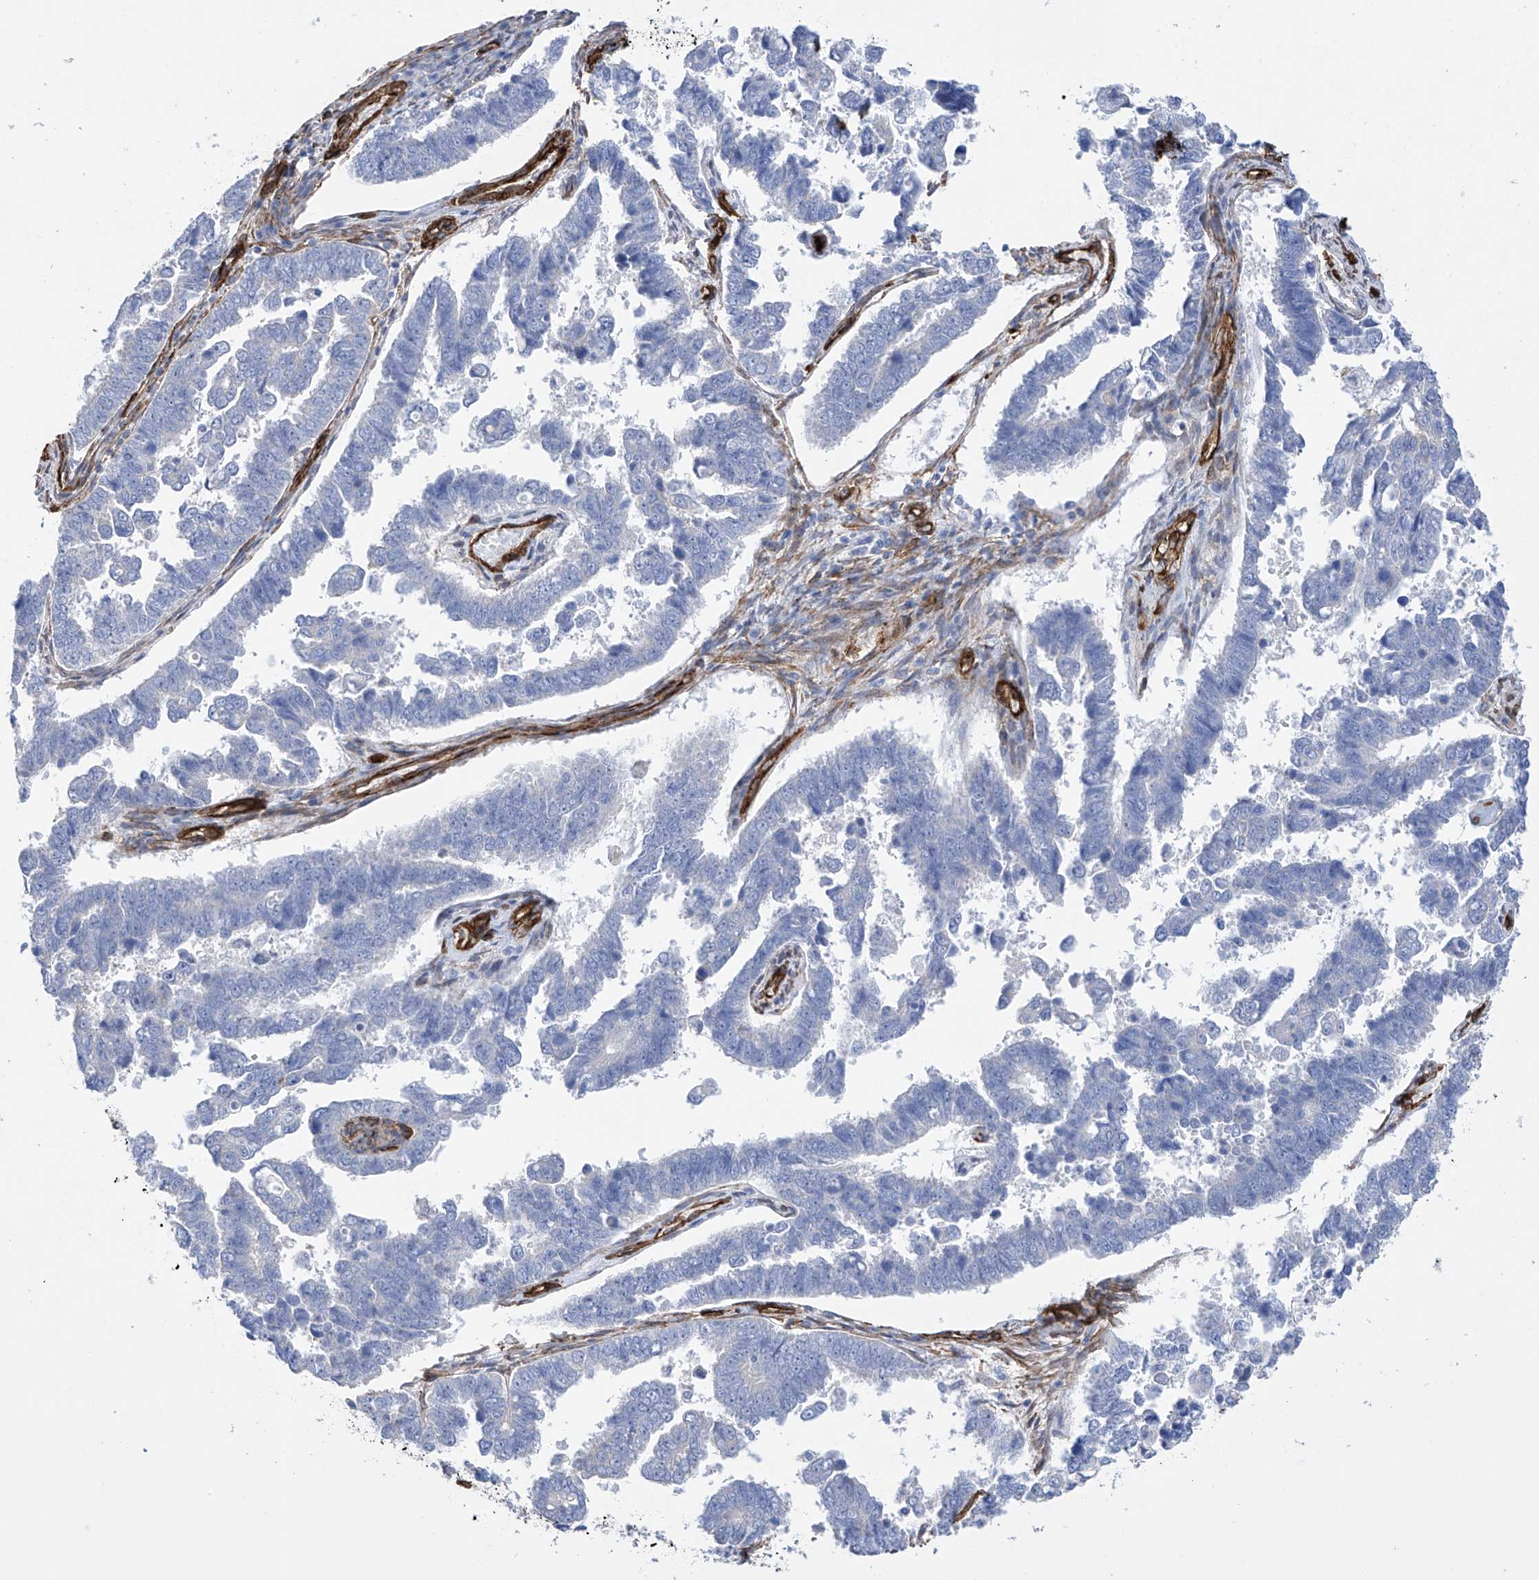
{"staining": {"intensity": "negative", "quantity": "none", "location": "none"}, "tissue": "endometrial cancer", "cell_type": "Tumor cells", "image_type": "cancer", "snomed": [{"axis": "morphology", "description": "Adenocarcinoma, NOS"}, {"axis": "topography", "description": "Endometrium"}], "caption": "IHC micrograph of endometrial cancer stained for a protein (brown), which displays no staining in tumor cells.", "gene": "UBTD1", "patient": {"sex": "female", "age": 75}}